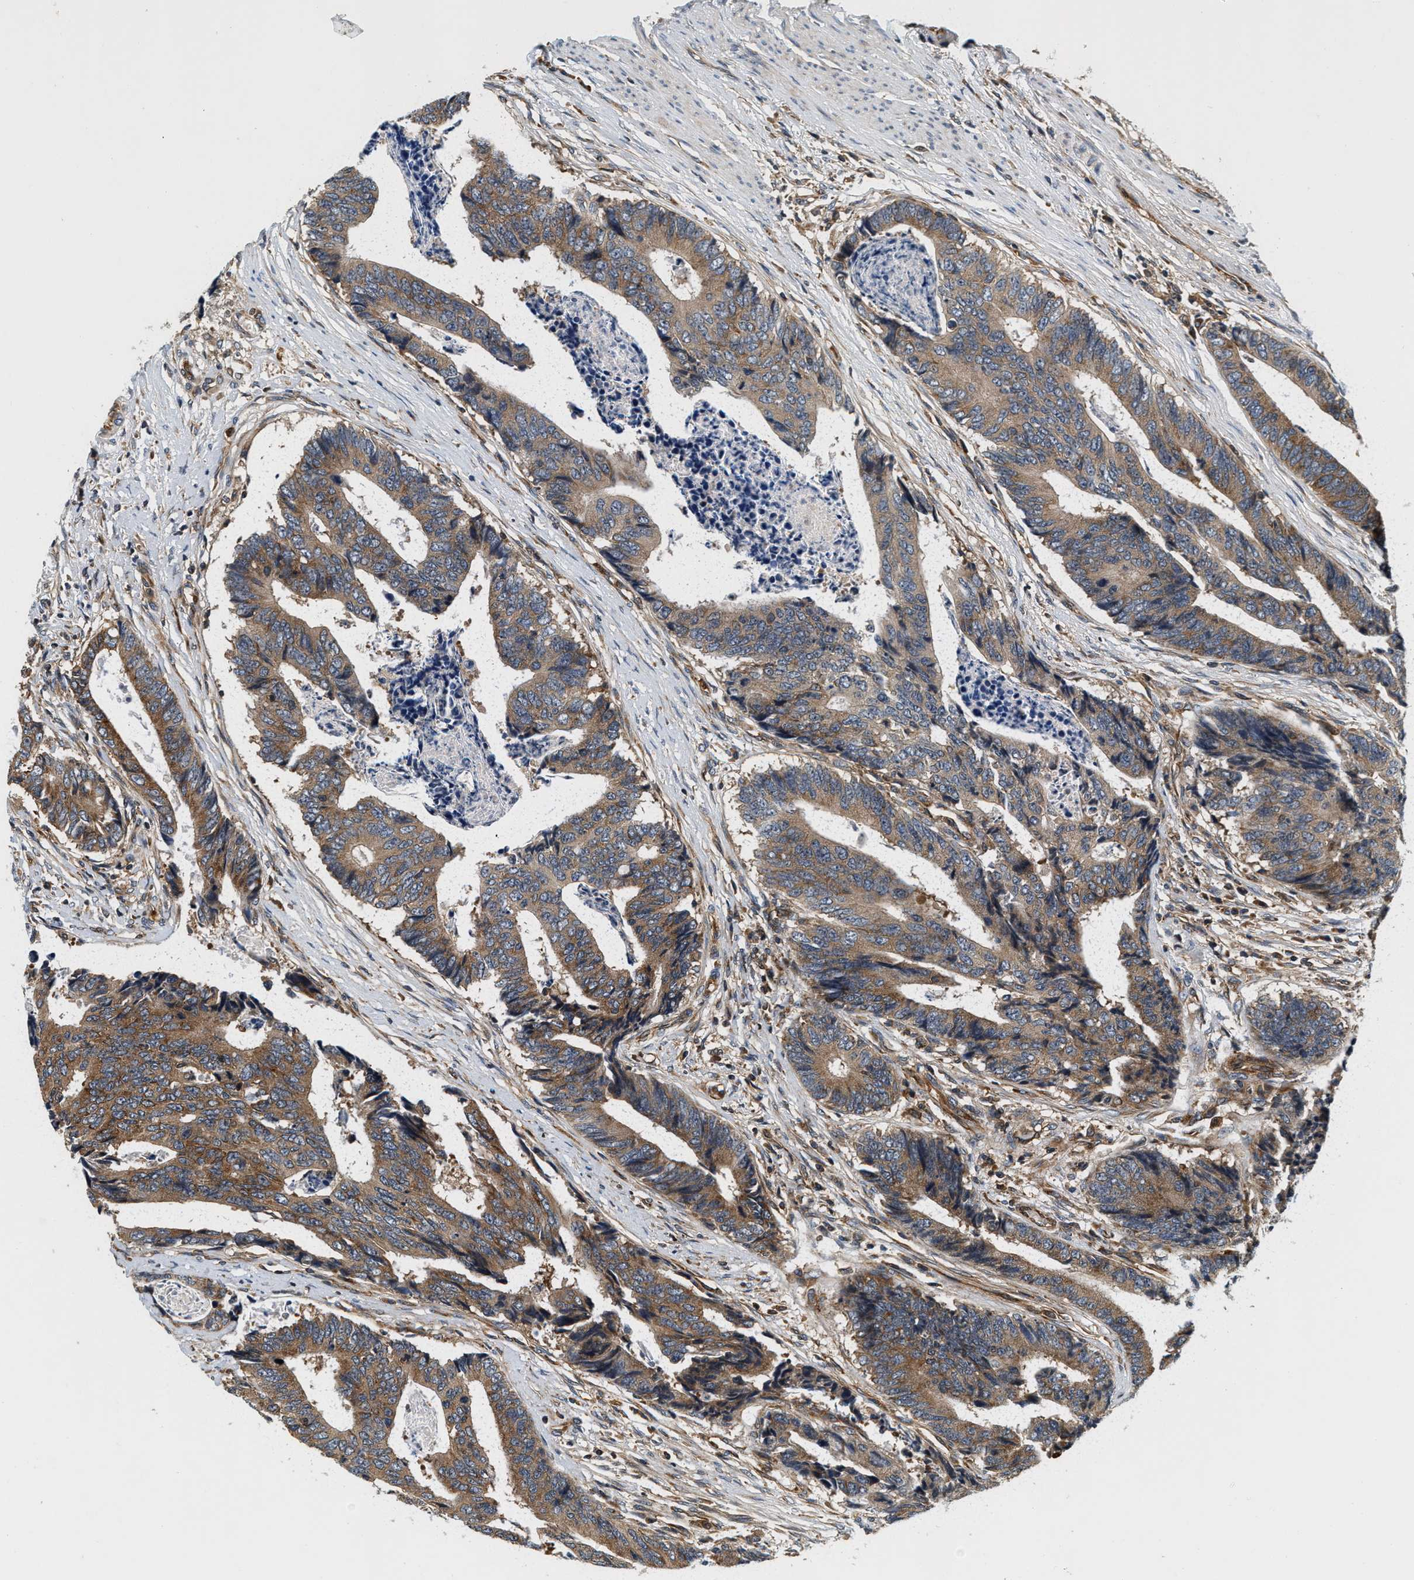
{"staining": {"intensity": "moderate", "quantity": ">75%", "location": "cytoplasmic/membranous"}, "tissue": "colorectal cancer", "cell_type": "Tumor cells", "image_type": "cancer", "snomed": [{"axis": "morphology", "description": "Adenocarcinoma, NOS"}, {"axis": "topography", "description": "Rectum"}], "caption": "Immunohistochemical staining of adenocarcinoma (colorectal) shows moderate cytoplasmic/membranous protein expression in about >75% of tumor cells.", "gene": "SAMD9", "patient": {"sex": "male", "age": 84}}